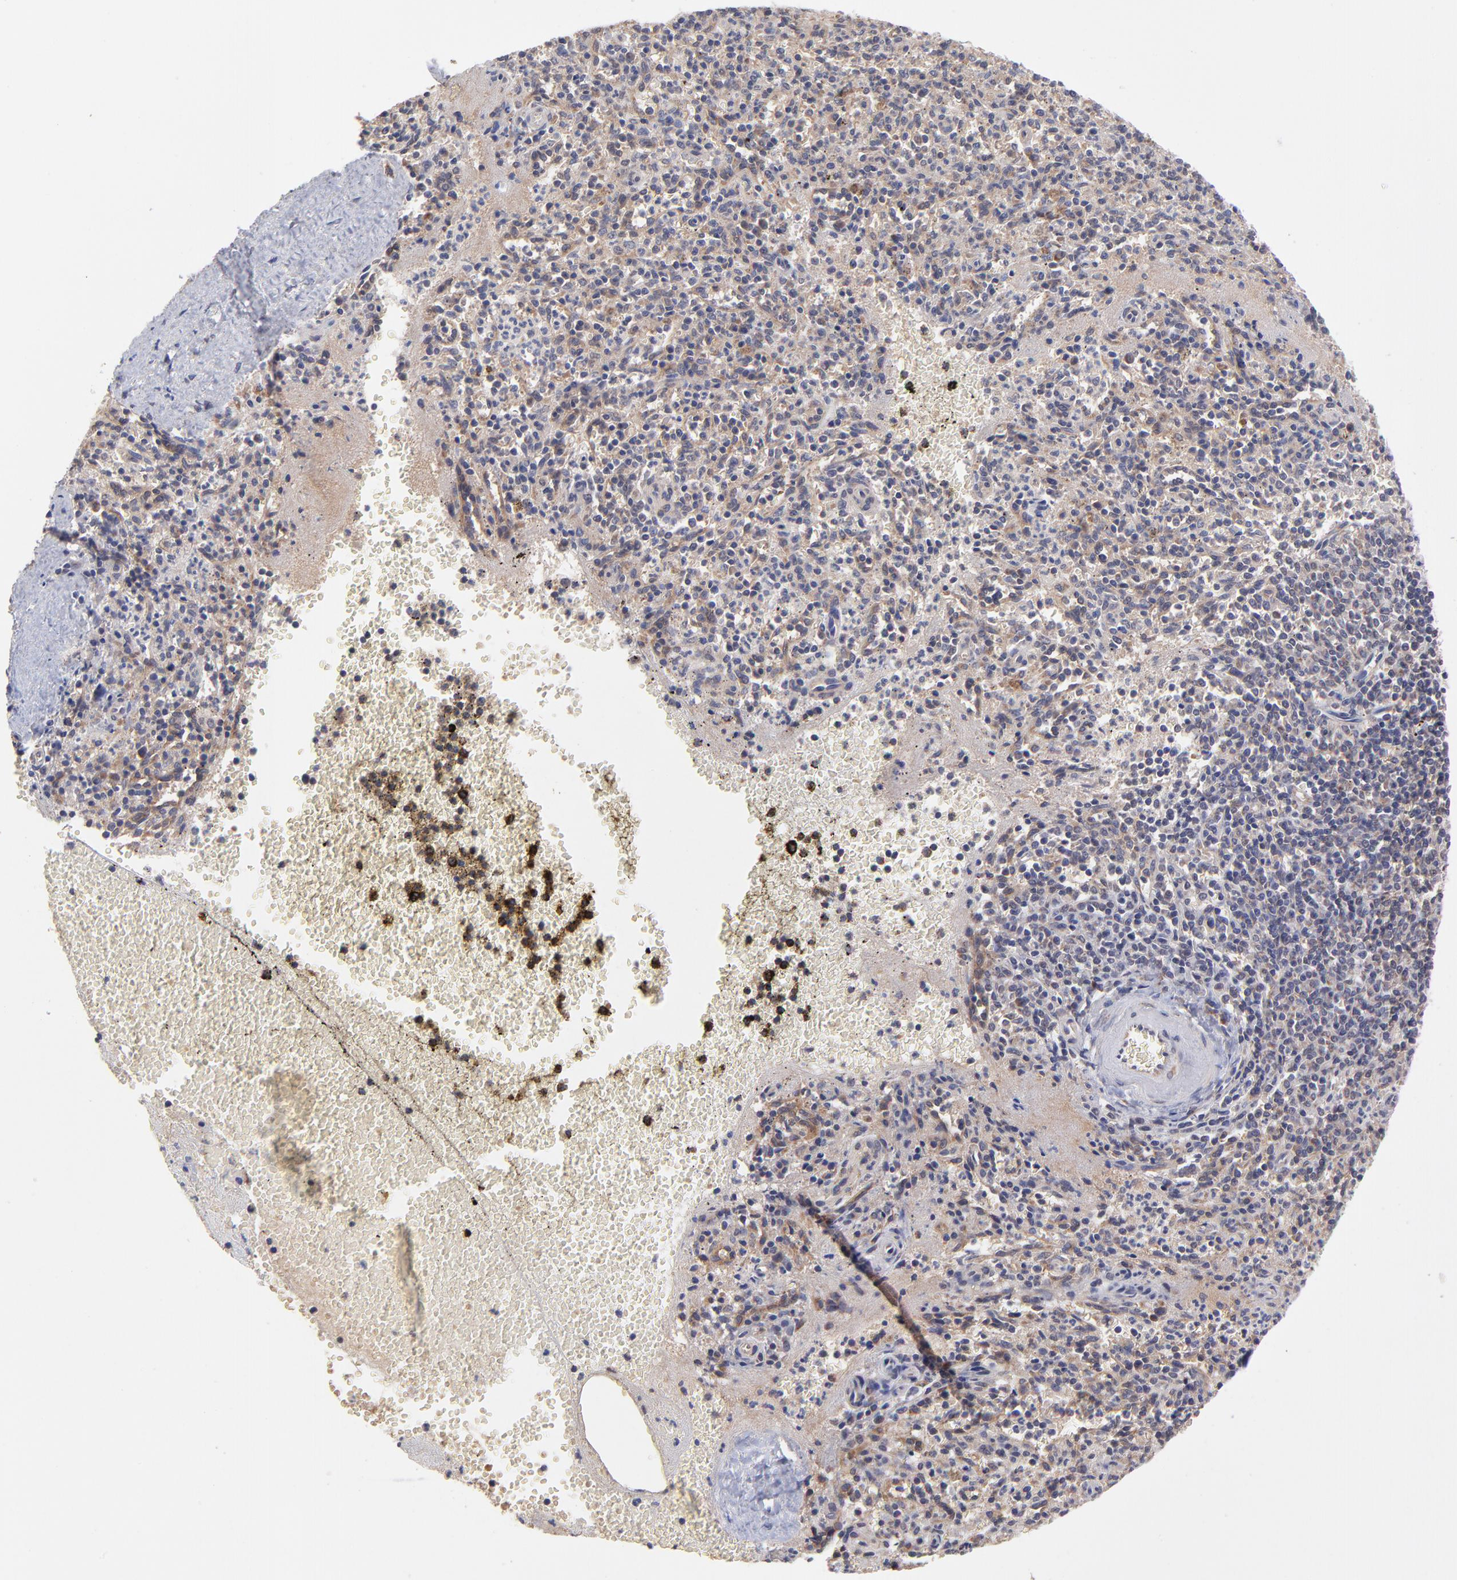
{"staining": {"intensity": "moderate", "quantity": "25%-75%", "location": "cytoplasmic/membranous"}, "tissue": "spleen", "cell_type": "Cells in red pulp", "image_type": "normal", "snomed": [{"axis": "morphology", "description": "Normal tissue, NOS"}, {"axis": "topography", "description": "Spleen"}], "caption": "A micrograph of spleen stained for a protein shows moderate cytoplasmic/membranous brown staining in cells in red pulp.", "gene": "UBE2H", "patient": {"sex": "male", "age": 72}}